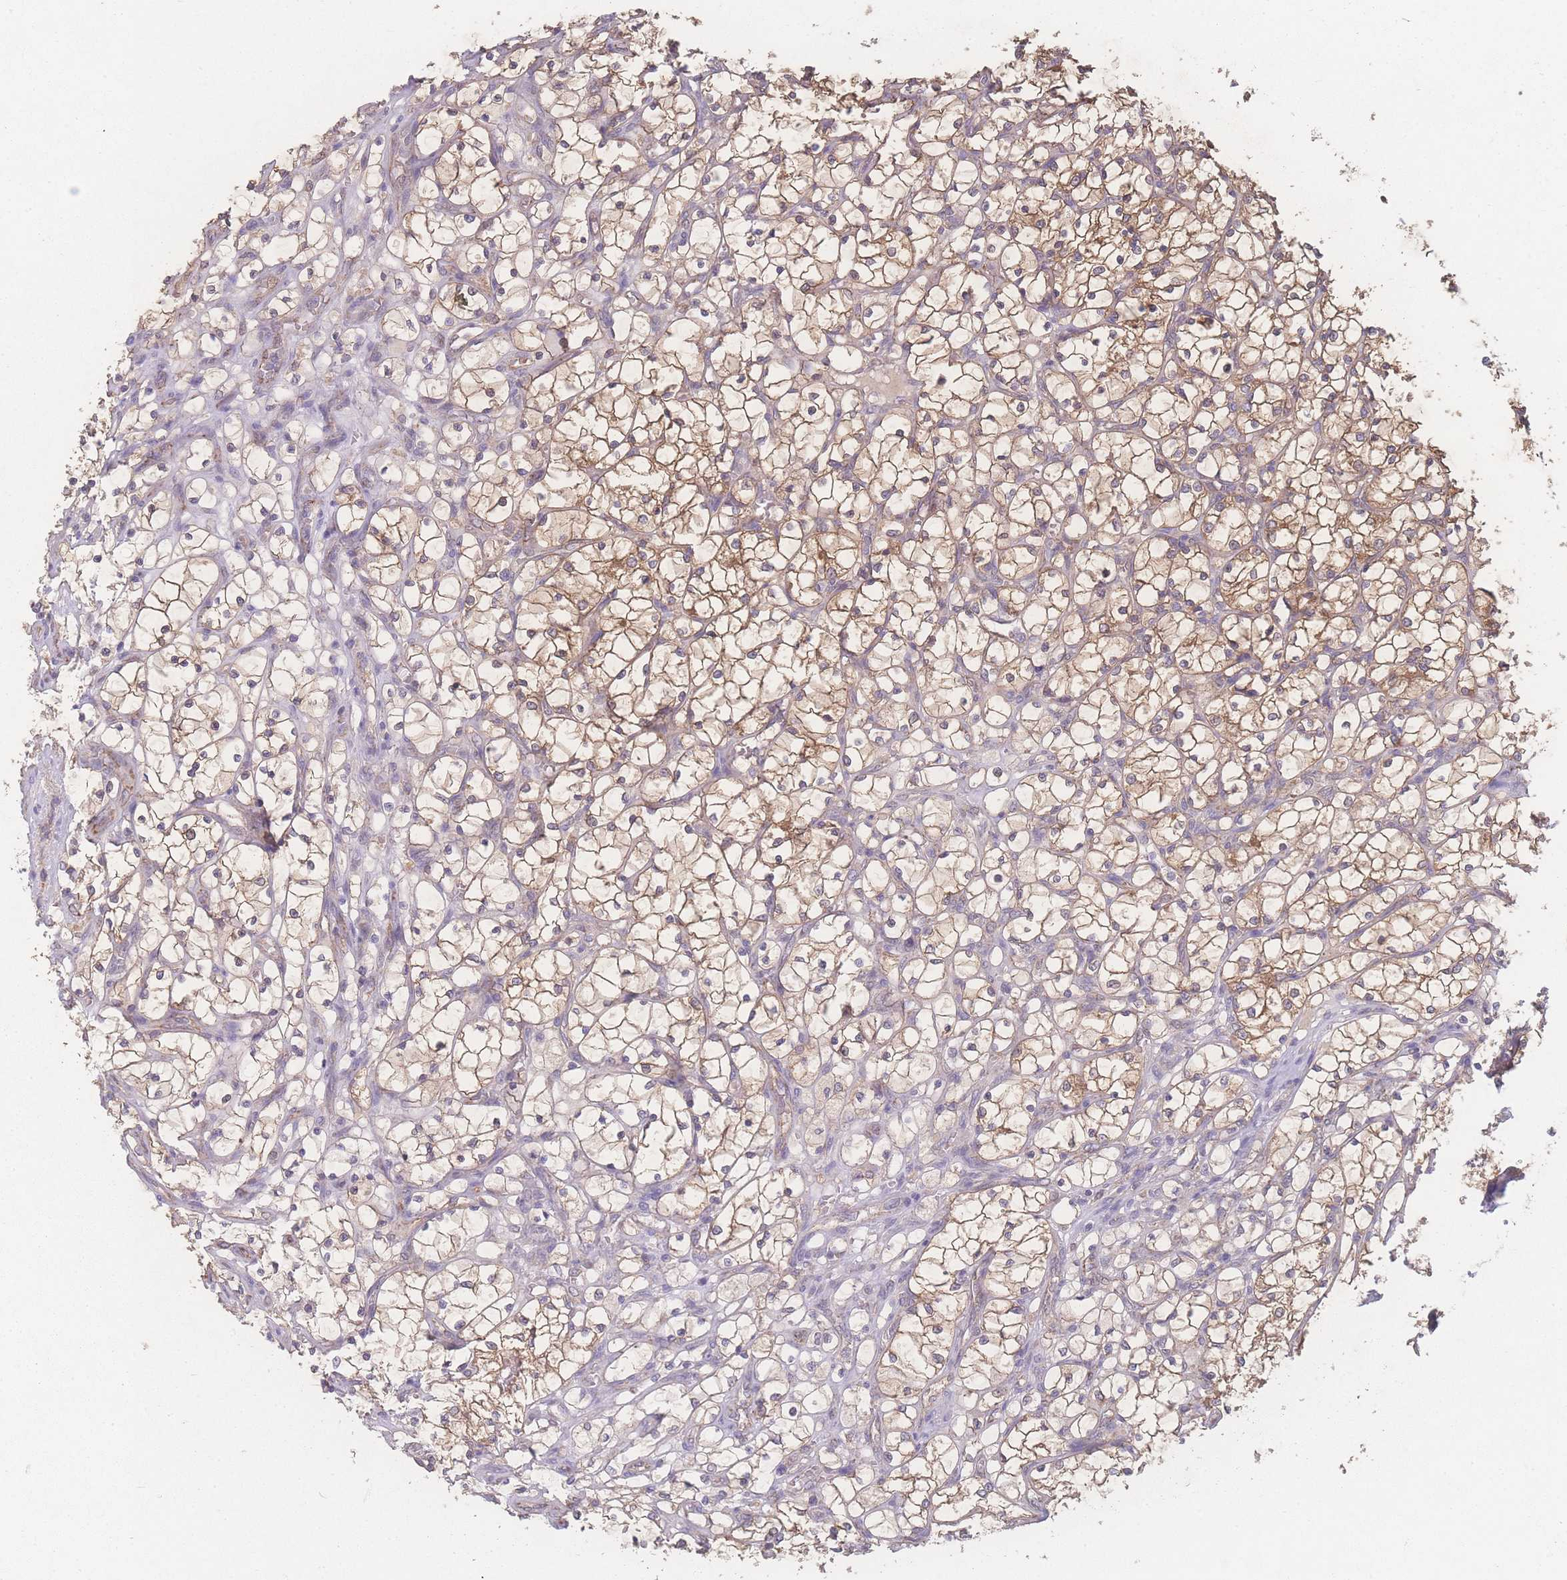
{"staining": {"intensity": "weak", "quantity": ">75%", "location": "cytoplasmic/membranous"}, "tissue": "renal cancer", "cell_type": "Tumor cells", "image_type": "cancer", "snomed": [{"axis": "morphology", "description": "Adenocarcinoma, NOS"}, {"axis": "topography", "description": "Kidney"}], "caption": "Renal cancer (adenocarcinoma) stained with IHC reveals weak cytoplasmic/membranous expression in about >75% of tumor cells.", "gene": "GIPR", "patient": {"sex": "female", "age": 69}}